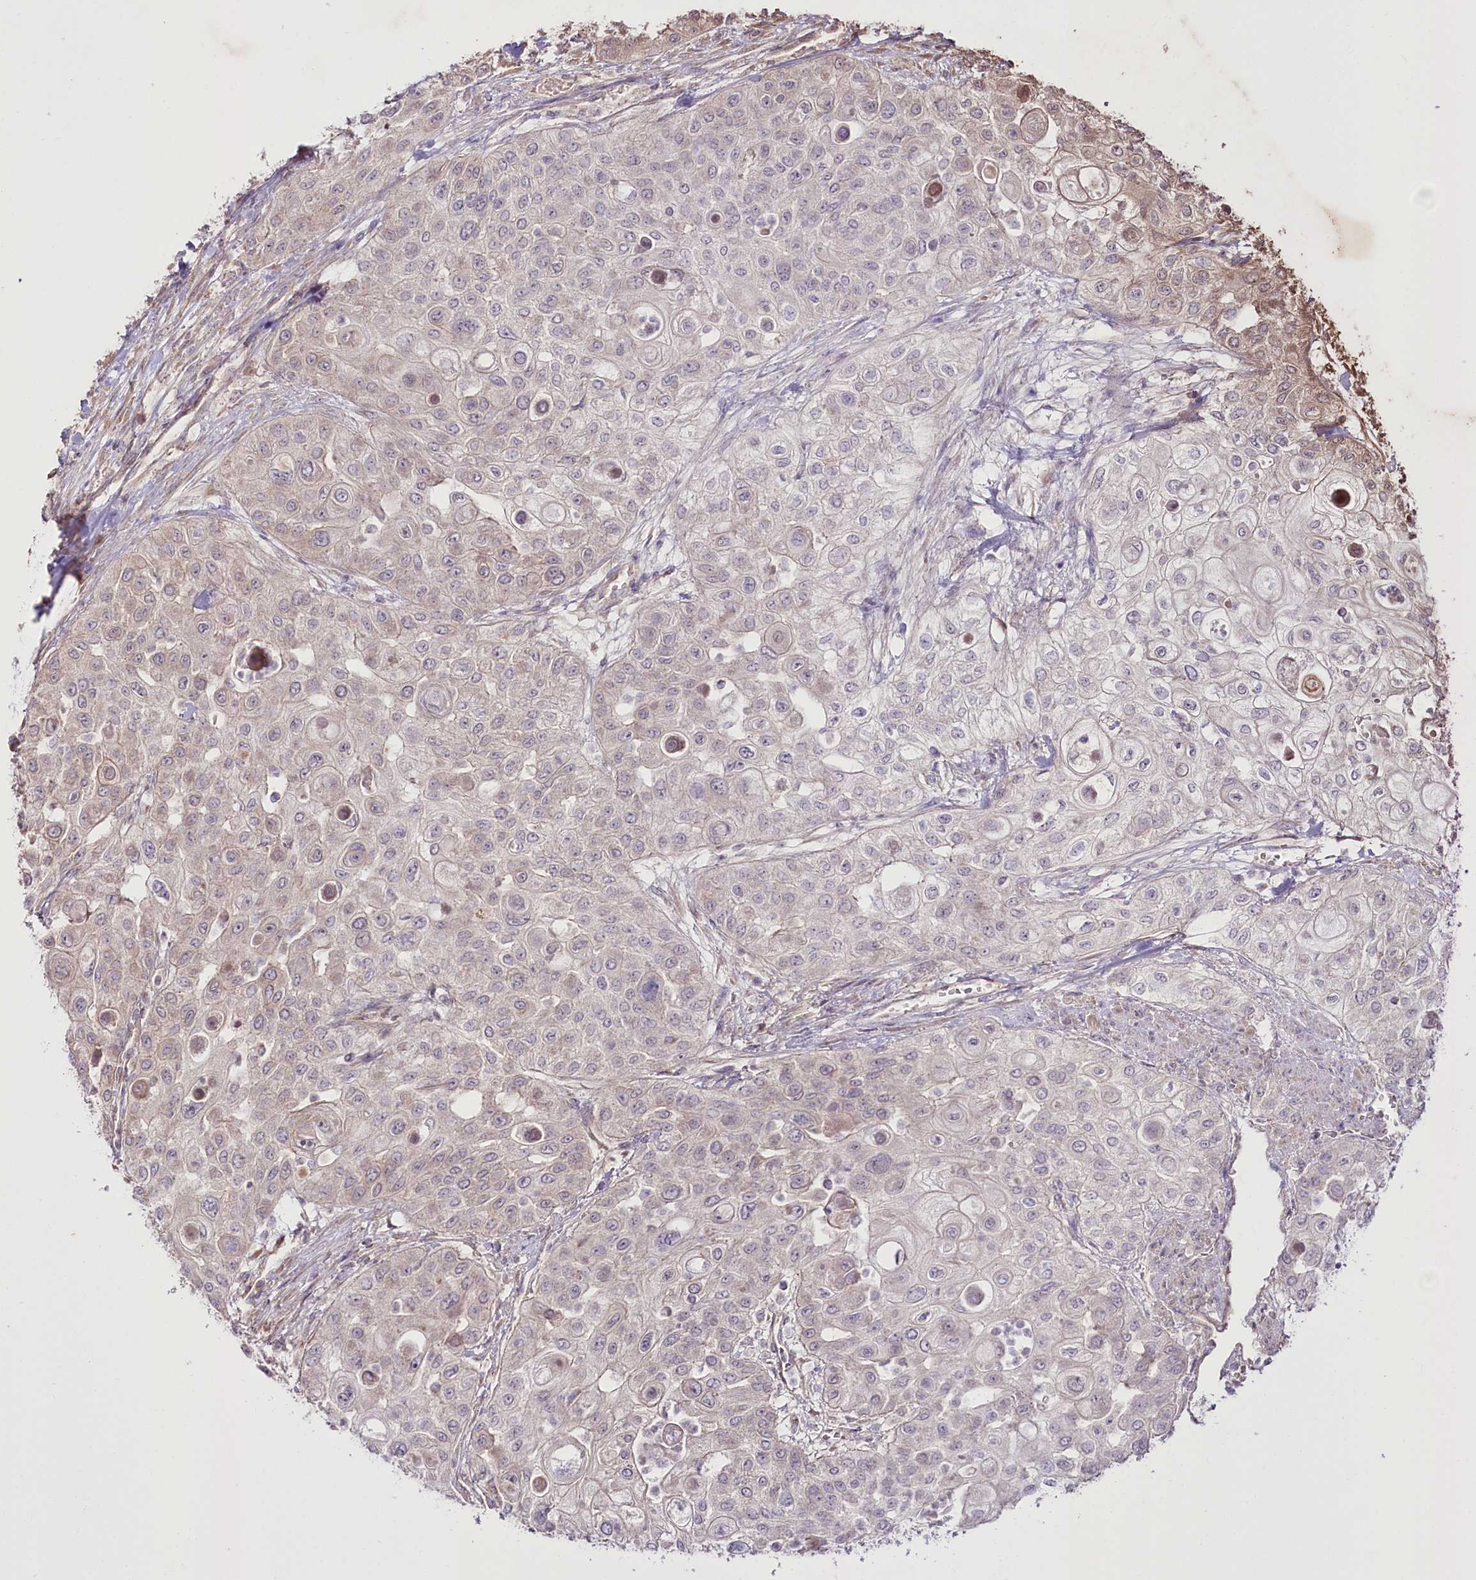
{"staining": {"intensity": "weak", "quantity": "25%-75%", "location": "cytoplasmic/membranous"}, "tissue": "urothelial cancer", "cell_type": "Tumor cells", "image_type": "cancer", "snomed": [{"axis": "morphology", "description": "Urothelial carcinoma, High grade"}, {"axis": "topography", "description": "Urinary bladder"}], "caption": "Immunohistochemistry (IHC) photomicrograph of urothelial carcinoma (high-grade) stained for a protein (brown), which reveals low levels of weak cytoplasmic/membranous staining in about 25%-75% of tumor cells.", "gene": "REXO2", "patient": {"sex": "female", "age": 79}}